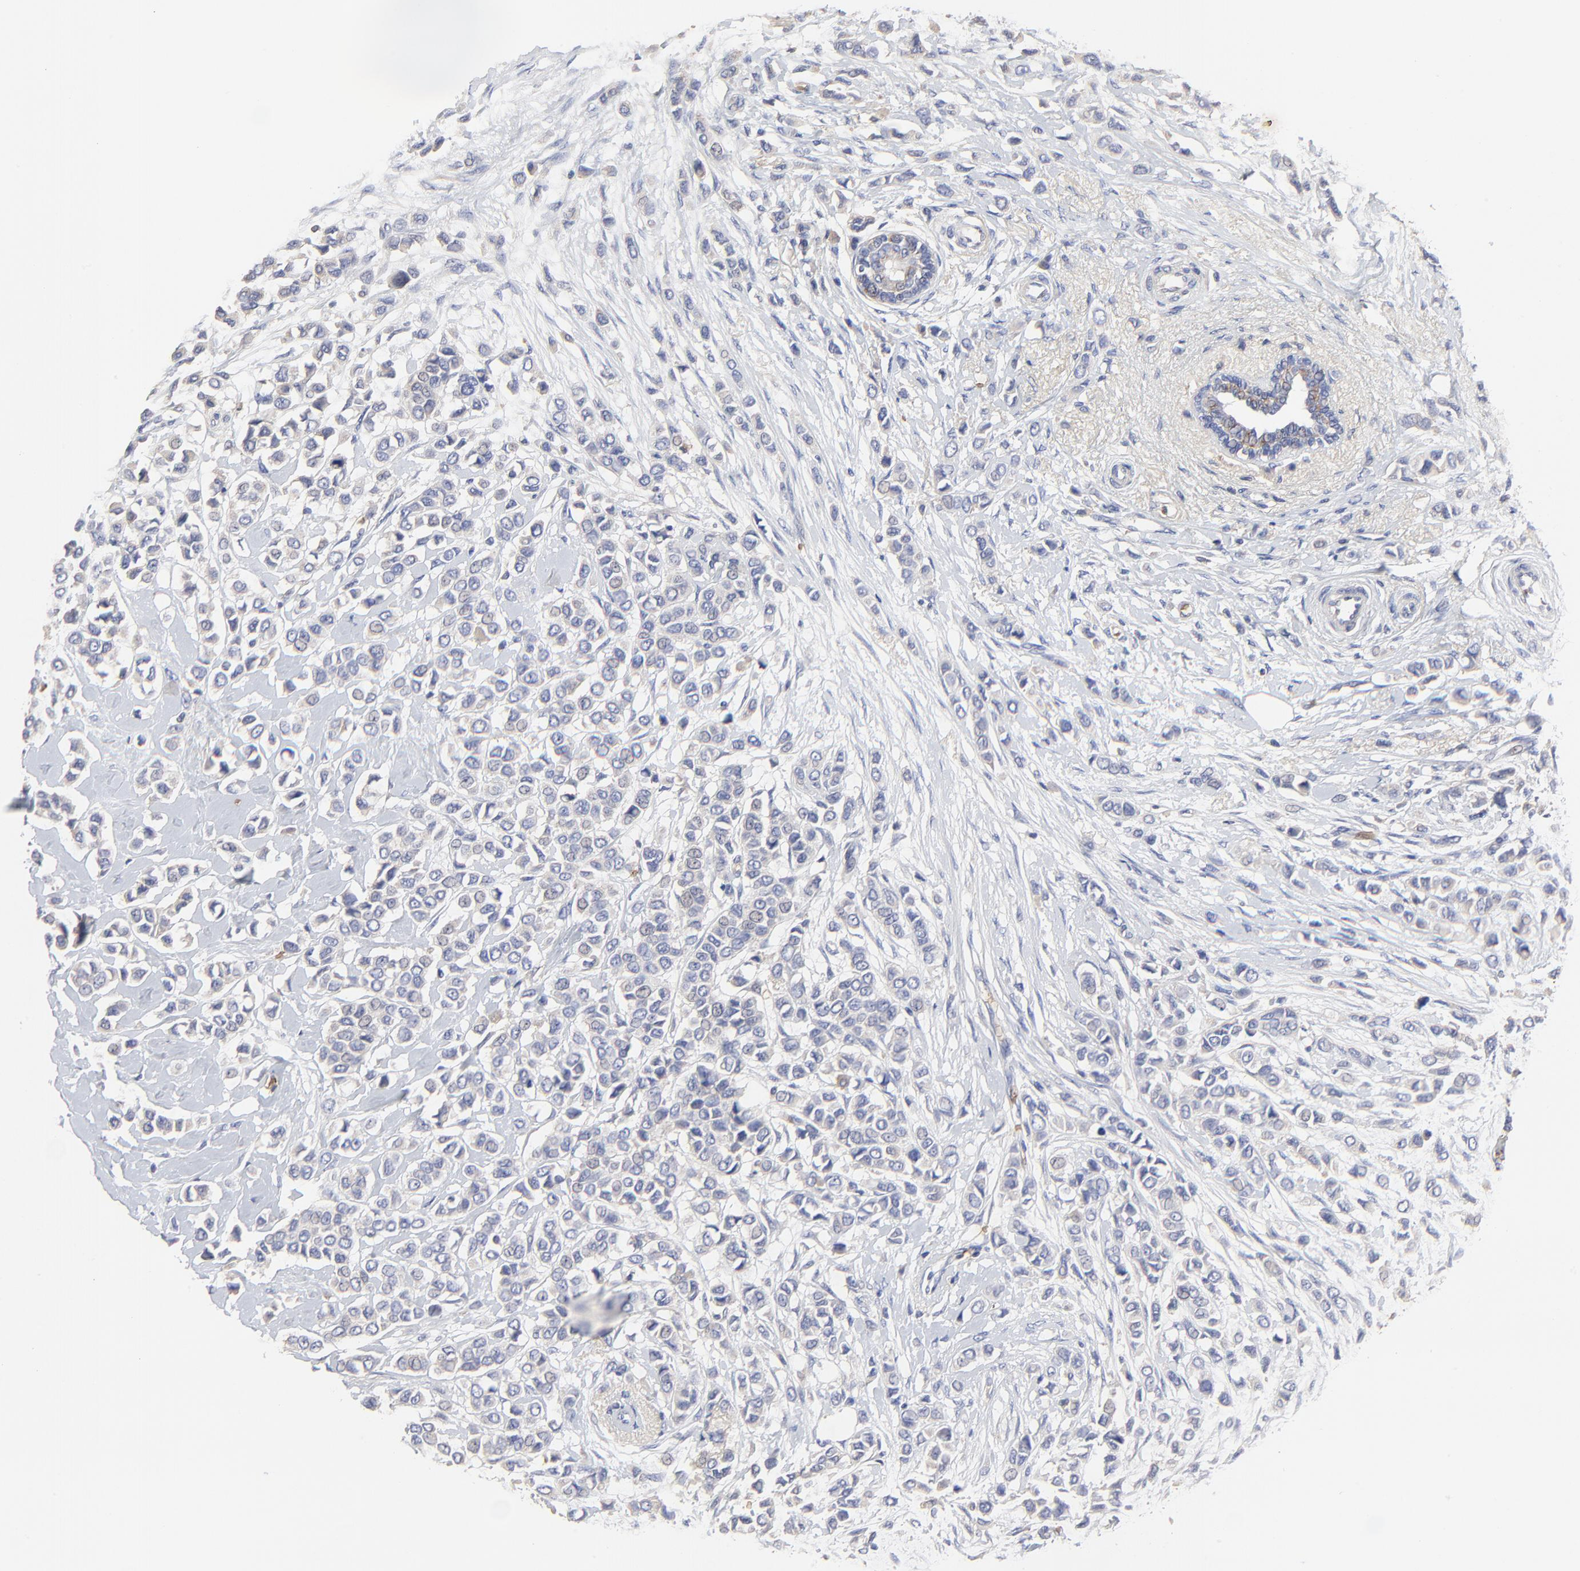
{"staining": {"intensity": "weak", "quantity": "<25%", "location": "cytoplasmic/membranous"}, "tissue": "breast cancer", "cell_type": "Tumor cells", "image_type": "cancer", "snomed": [{"axis": "morphology", "description": "Lobular carcinoma"}, {"axis": "topography", "description": "Breast"}], "caption": "A high-resolution image shows IHC staining of breast cancer, which reveals no significant expression in tumor cells.", "gene": "PAG1", "patient": {"sex": "female", "age": 51}}